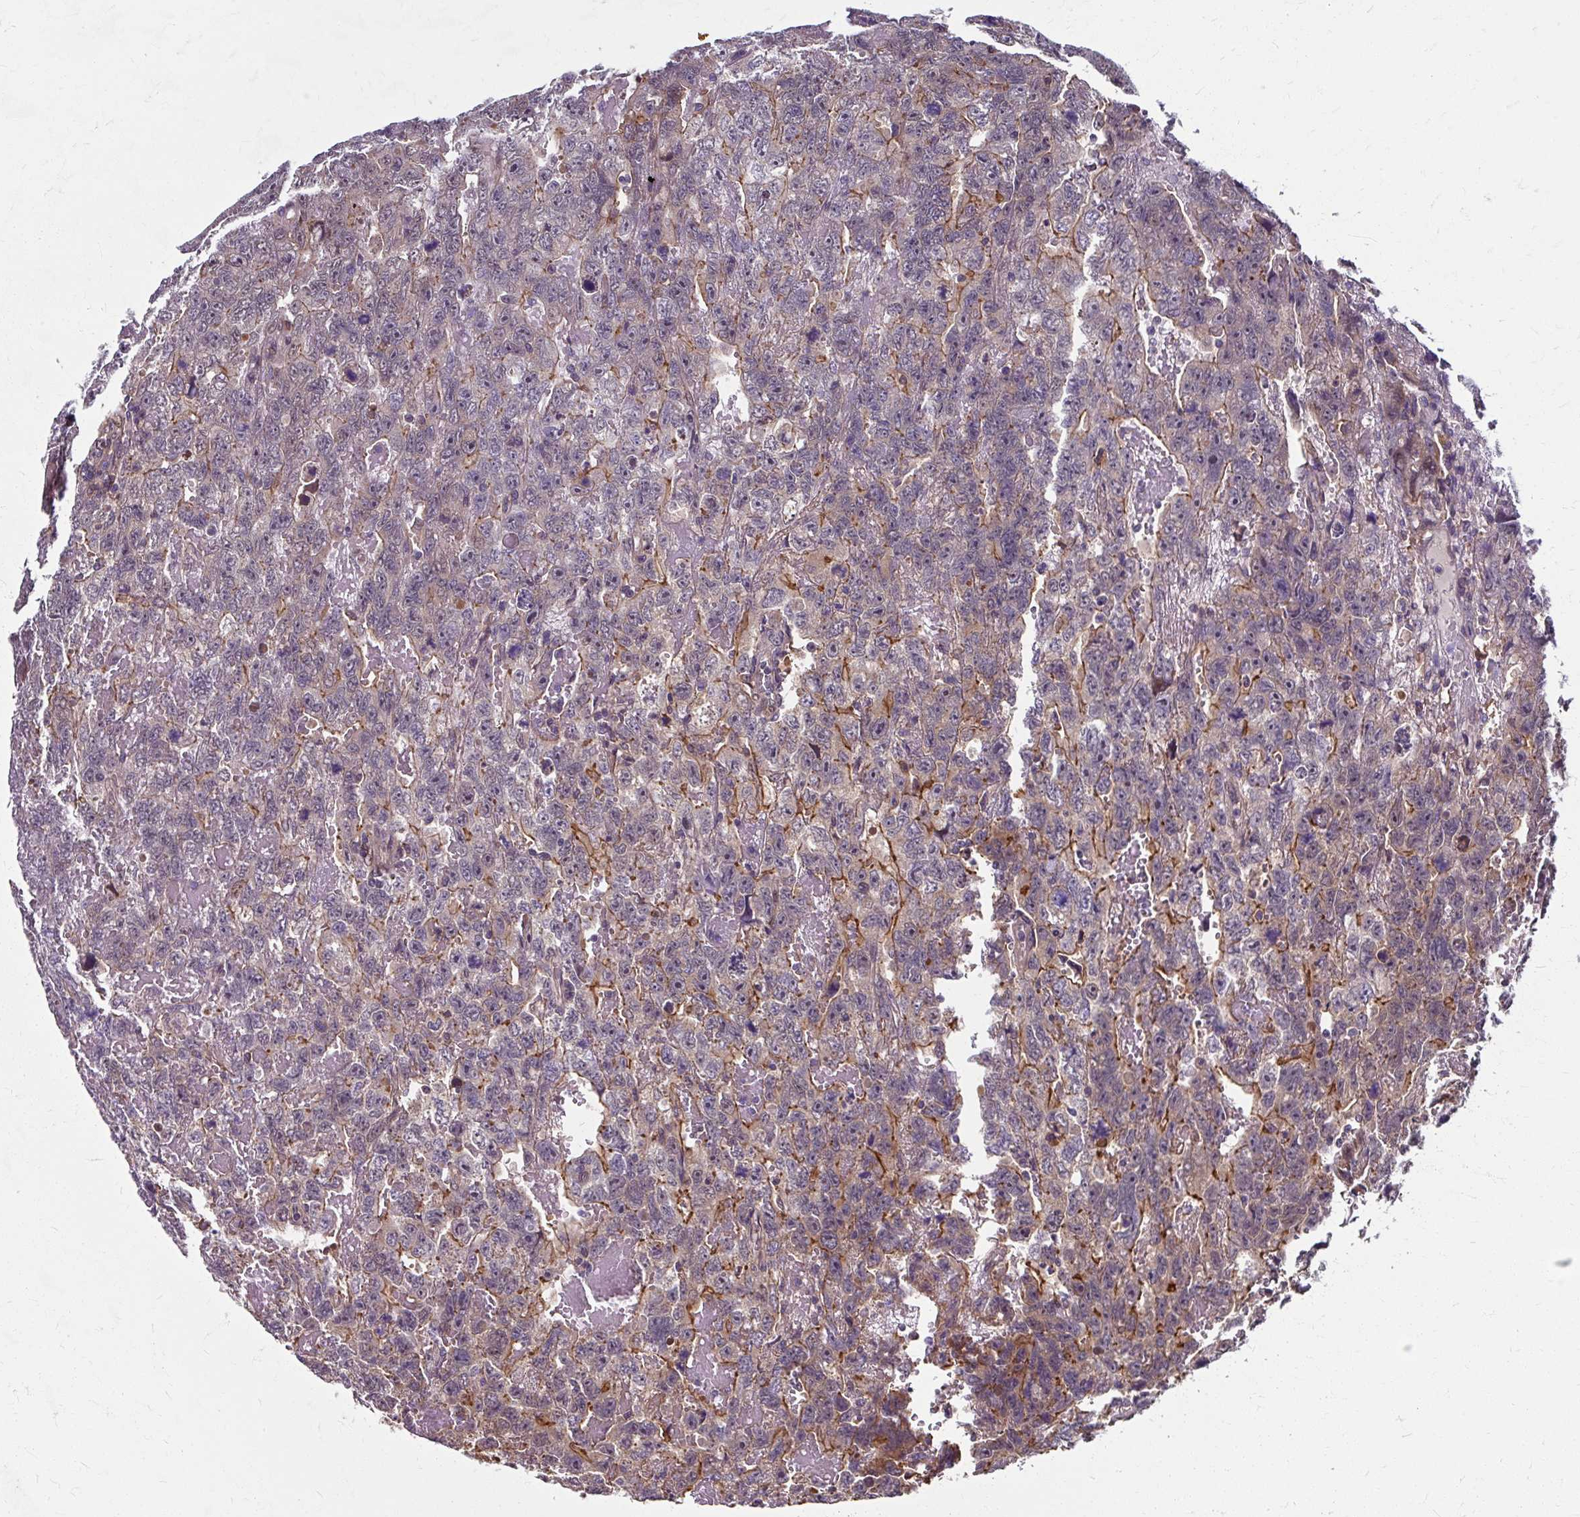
{"staining": {"intensity": "moderate", "quantity": "<25%", "location": "cytoplasmic/membranous"}, "tissue": "testis cancer", "cell_type": "Tumor cells", "image_type": "cancer", "snomed": [{"axis": "morphology", "description": "Carcinoma, Embryonal, NOS"}, {"axis": "topography", "description": "Testis"}], "caption": "This micrograph reveals IHC staining of human testis cancer, with low moderate cytoplasmic/membranous positivity in about <25% of tumor cells.", "gene": "ZNF555", "patient": {"sex": "male", "age": 45}}